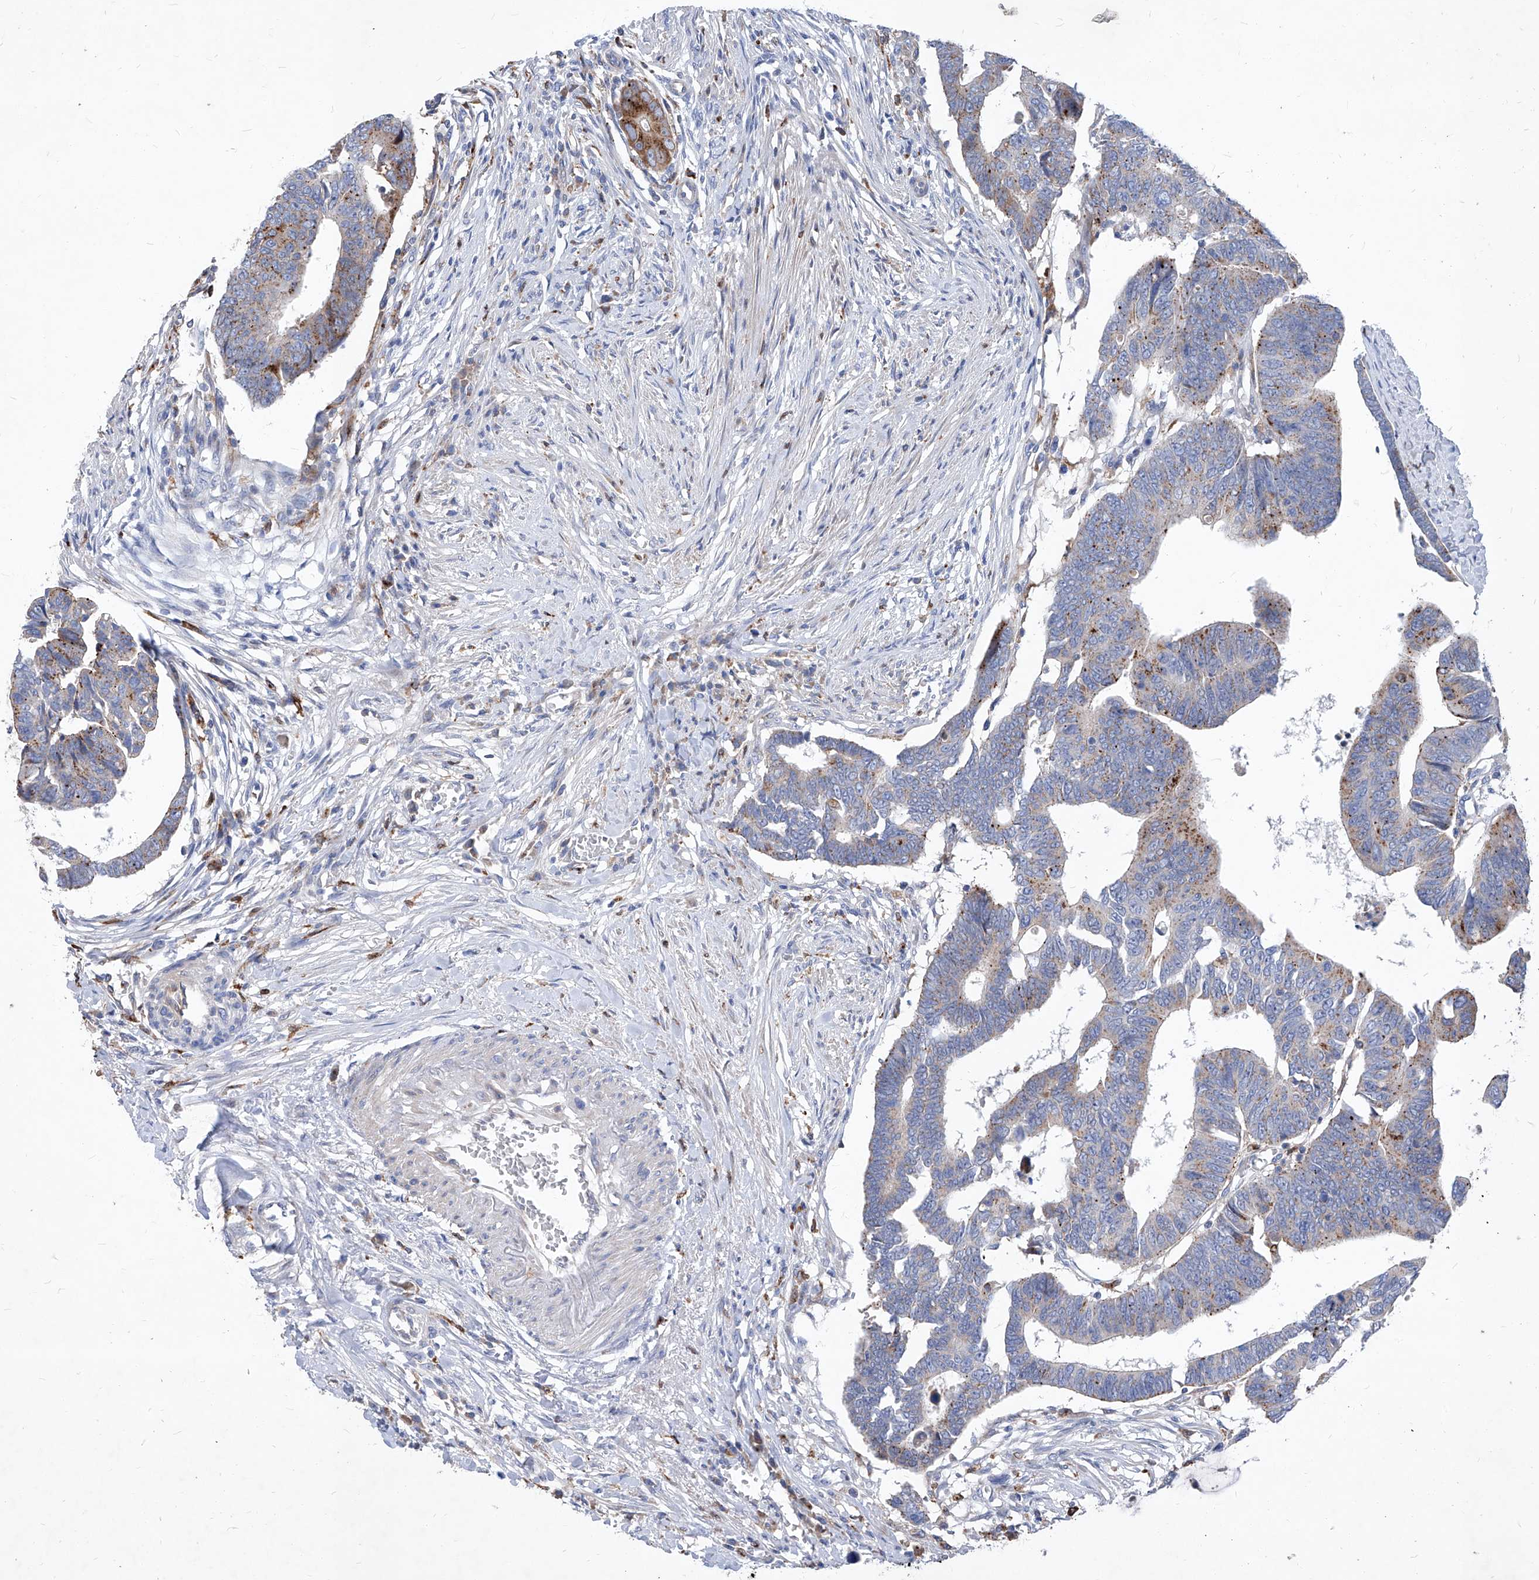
{"staining": {"intensity": "moderate", "quantity": "25%-75%", "location": "cytoplasmic/membranous"}, "tissue": "colorectal cancer", "cell_type": "Tumor cells", "image_type": "cancer", "snomed": [{"axis": "morphology", "description": "Adenocarcinoma, NOS"}, {"axis": "topography", "description": "Rectum"}], "caption": "A high-resolution image shows IHC staining of colorectal cancer, which demonstrates moderate cytoplasmic/membranous staining in about 25%-75% of tumor cells. The staining was performed using DAB (3,3'-diaminobenzidine) to visualize the protein expression in brown, while the nuclei were stained in blue with hematoxylin (Magnification: 20x).", "gene": "UBOX5", "patient": {"sex": "female", "age": 65}}